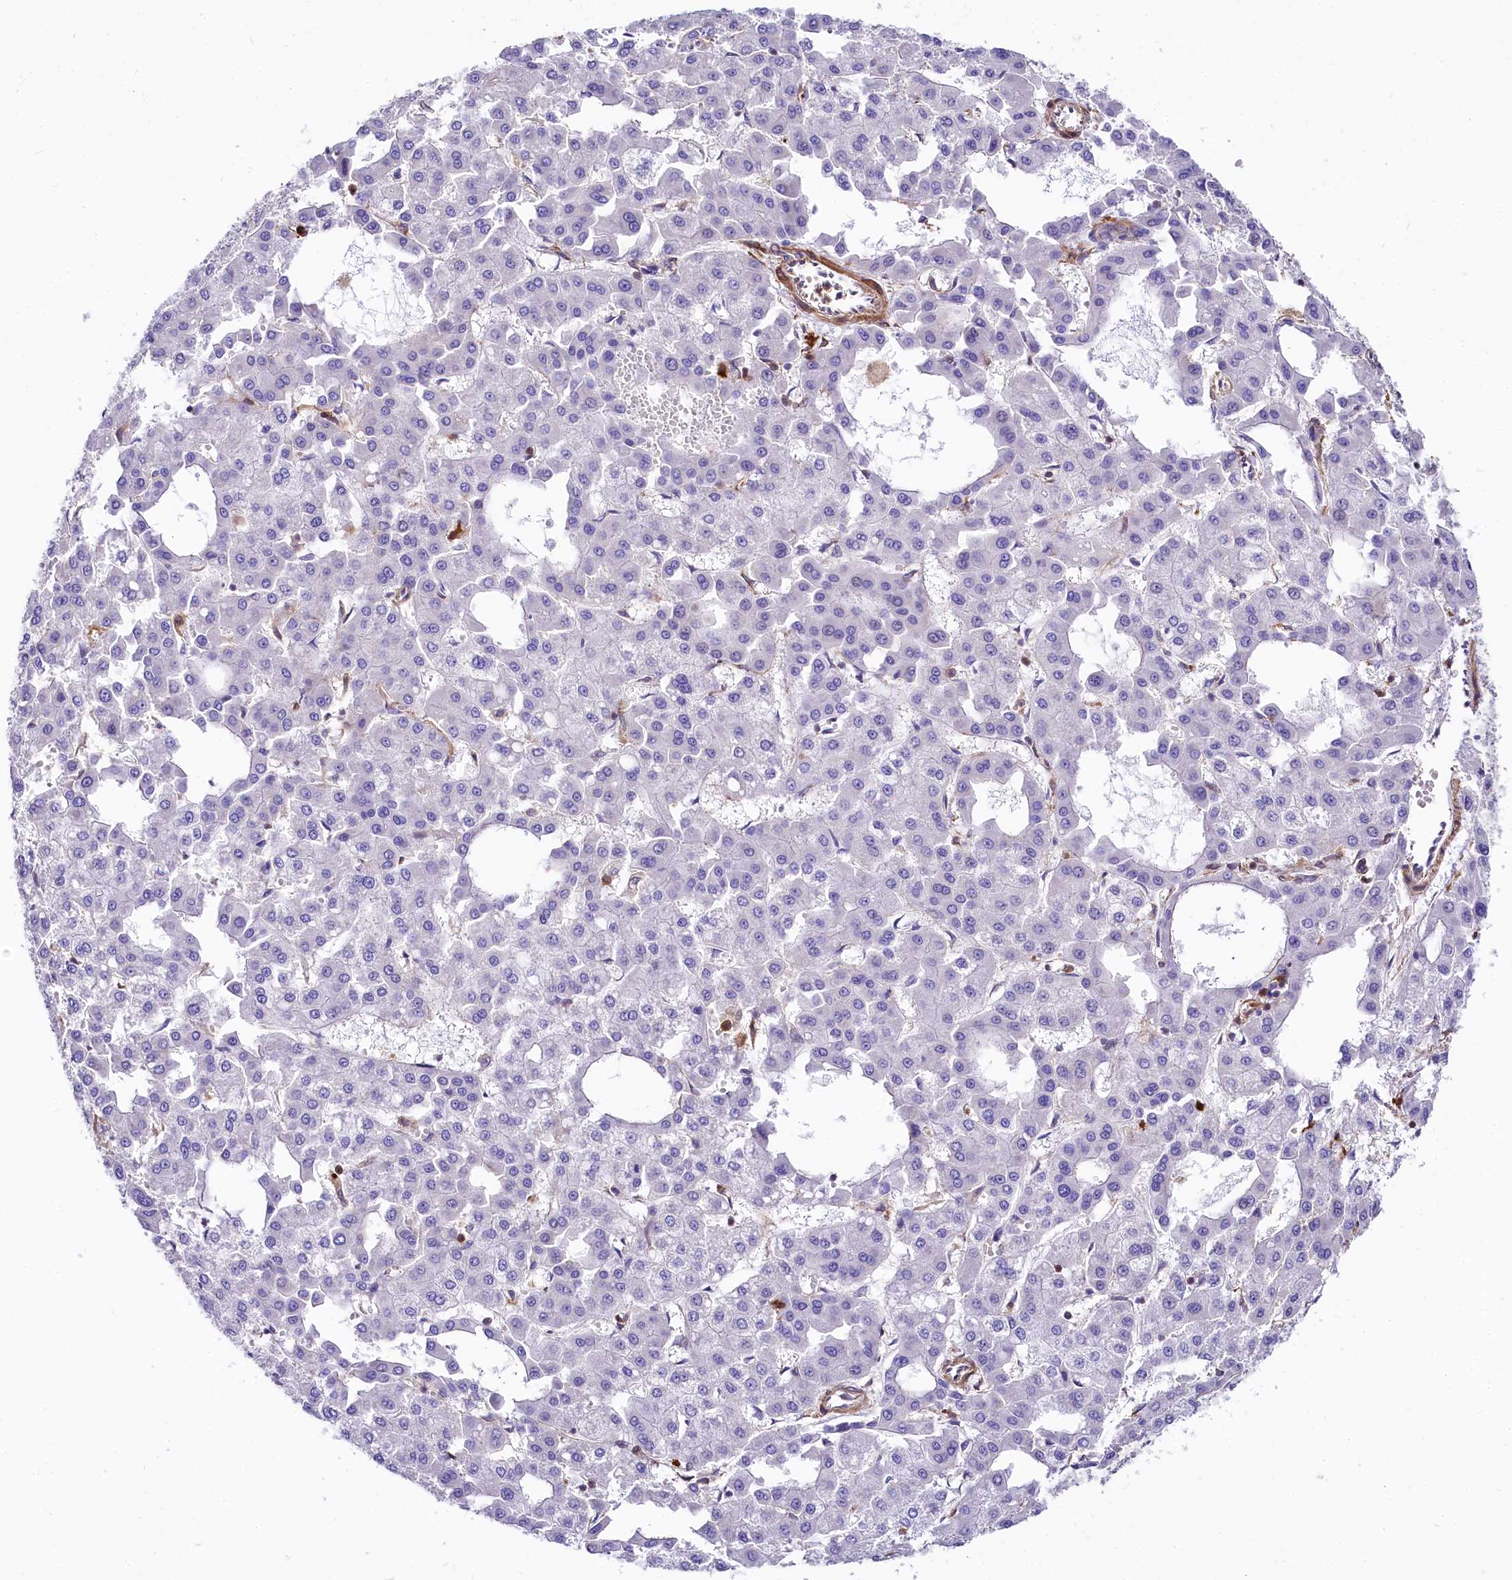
{"staining": {"intensity": "negative", "quantity": "none", "location": "none"}, "tissue": "liver cancer", "cell_type": "Tumor cells", "image_type": "cancer", "snomed": [{"axis": "morphology", "description": "Carcinoma, Hepatocellular, NOS"}, {"axis": "topography", "description": "Liver"}], "caption": "A high-resolution histopathology image shows immunohistochemistry staining of liver cancer (hepatocellular carcinoma), which exhibits no significant positivity in tumor cells. (DAB (3,3'-diaminobenzidine) immunohistochemistry visualized using brightfield microscopy, high magnification).", "gene": "FCHSD2", "patient": {"sex": "male", "age": 47}}